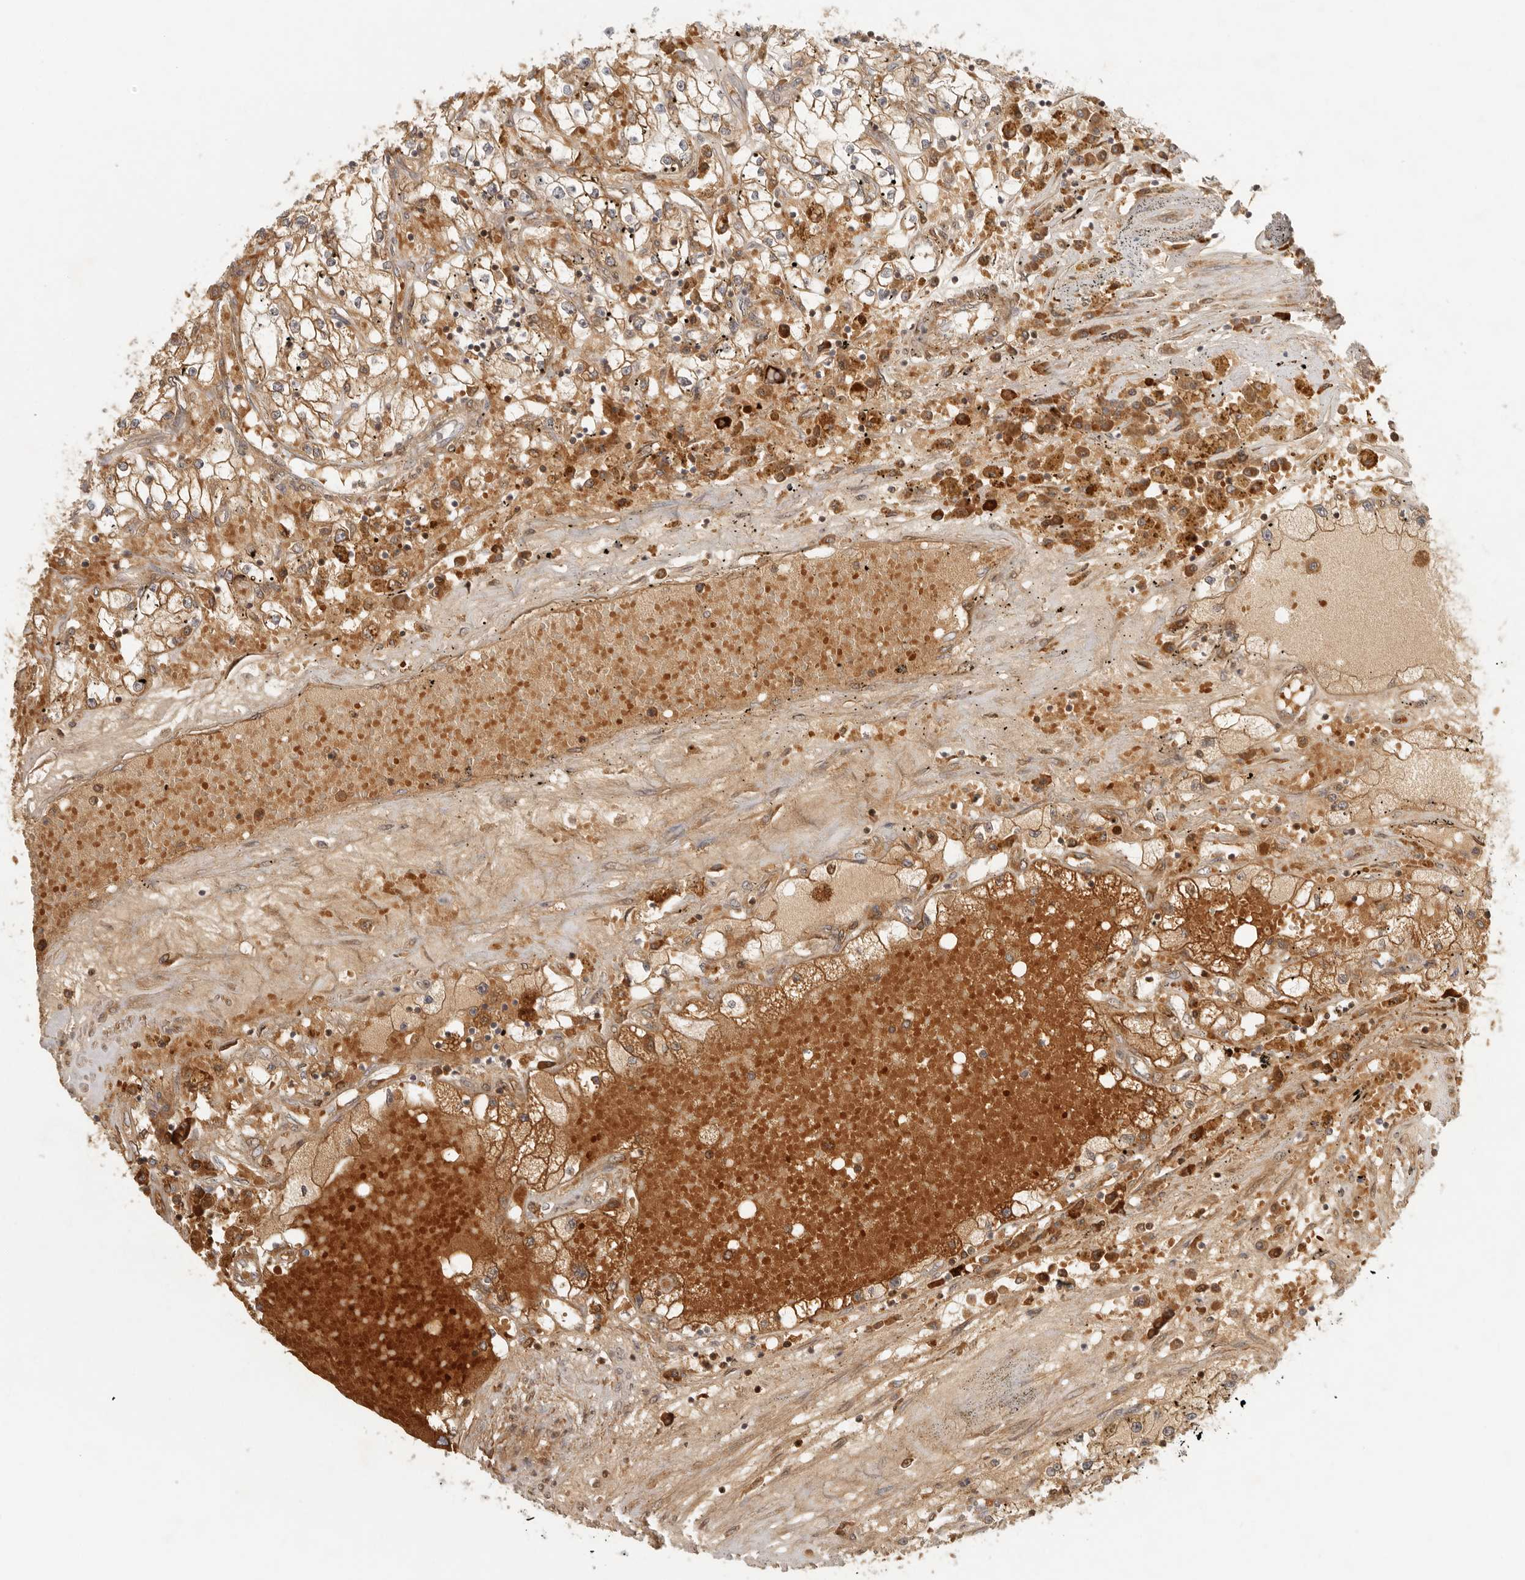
{"staining": {"intensity": "moderate", "quantity": ">75%", "location": "cytoplasmic/membranous"}, "tissue": "renal cancer", "cell_type": "Tumor cells", "image_type": "cancer", "snomed": [{"axis": "morphology", "description": "Adenocarcinoma, NOS"}, {"axis": "topography", "description": "Kidney"}], "caption": "A medium amount of moderate cytoplasmic/membranous expression is present in about >75% of tumor cells in adenocarcinoma (renal) tissue.", "gene": "AHDC1", "patient": {"sex": "male", "age": 56}}